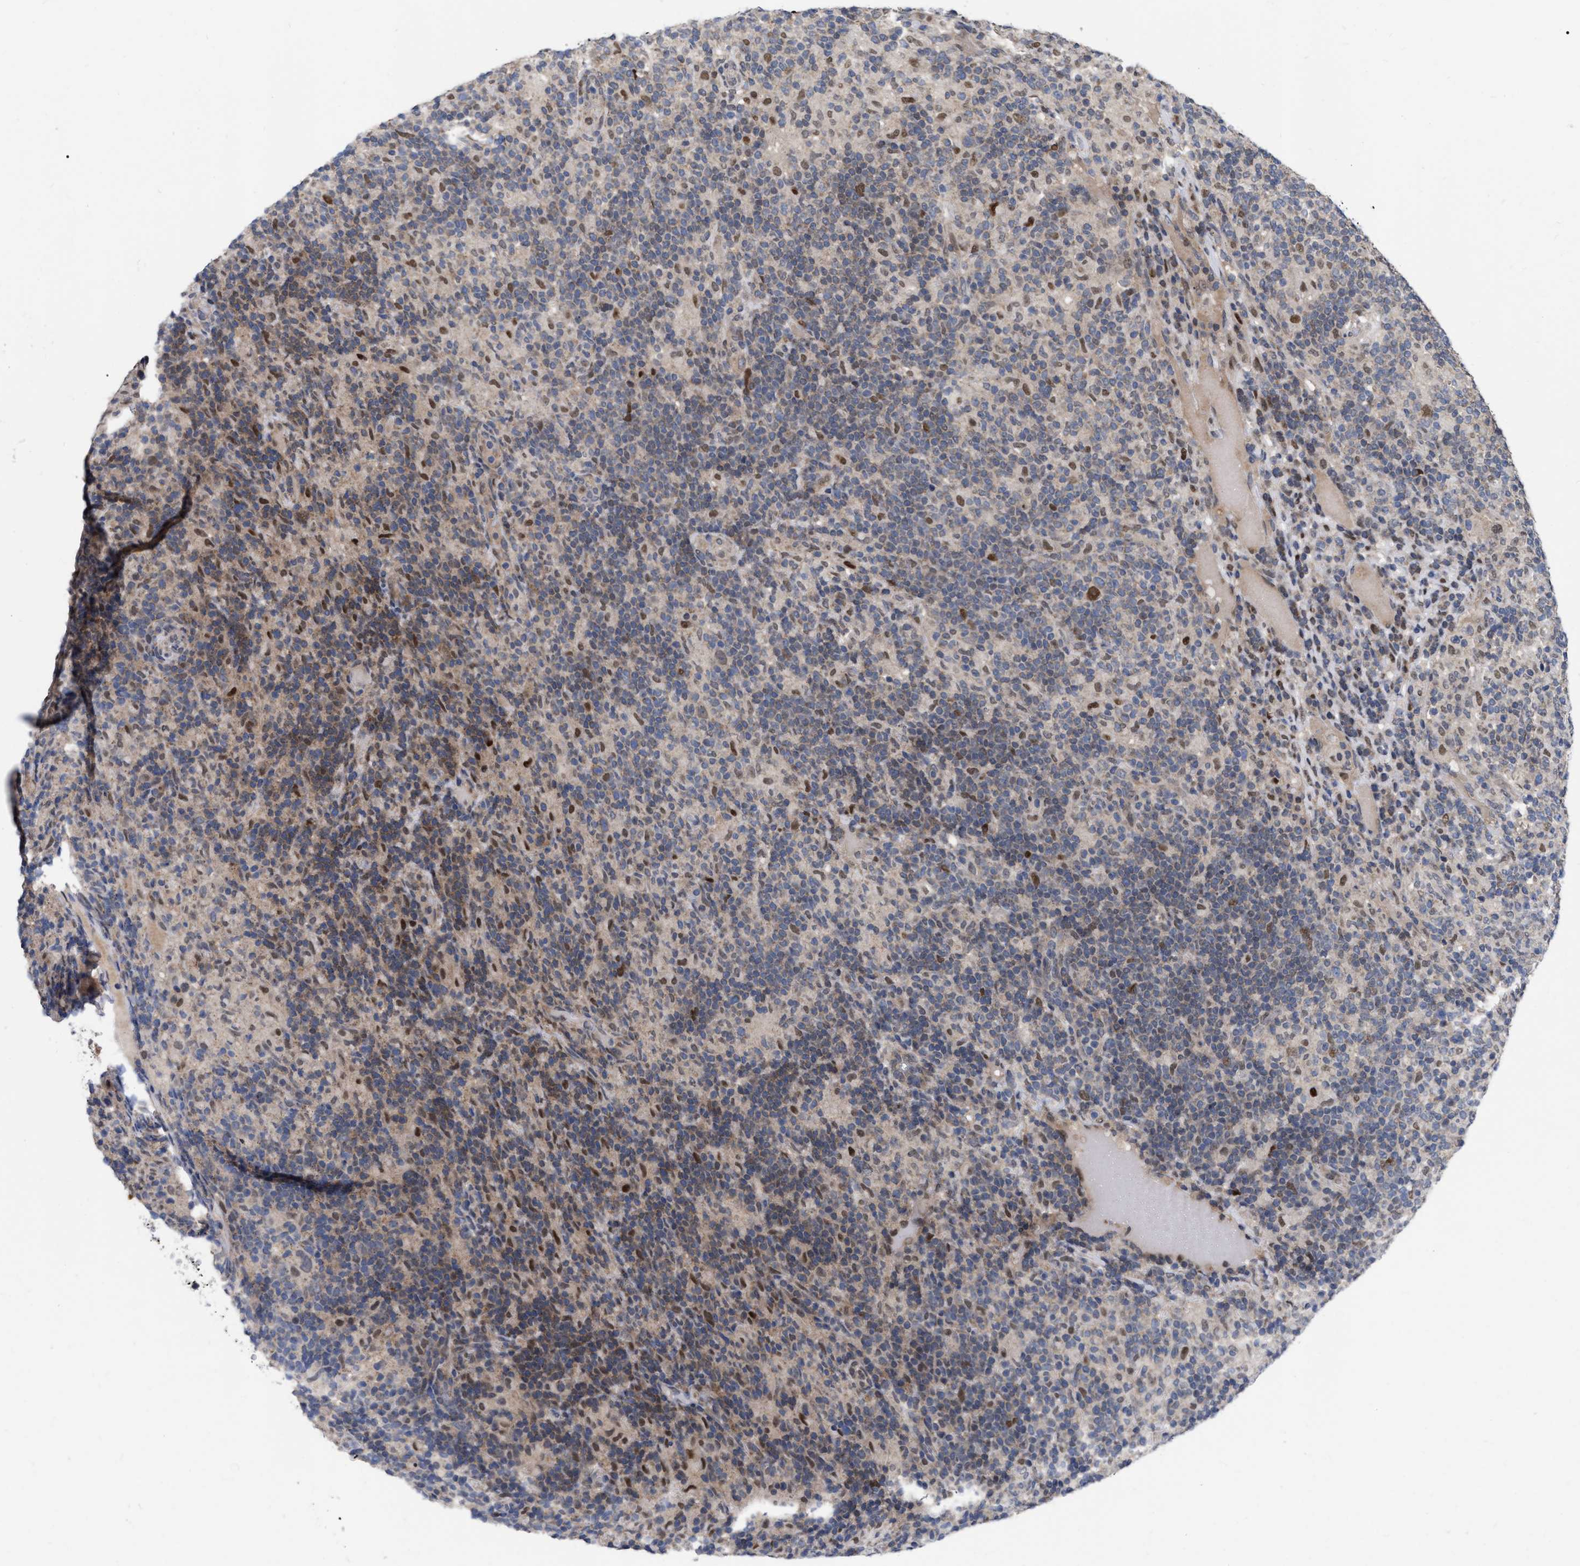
{"staining": {"intensity": "moderate", "quantity": "<25%", "location": "nuclear"}, "tissue": "lymphoma", "cell_type": "Tumor cells", "image_type": "cancer", "snomed": [{"axis": "morphology", "description": "Hodgkin's disease, NOS"}, {"axis": "topography", "description": "Lymph node"}], "caption": "This is a photomicrograph of immunohistochemistry staining of lymphoma, which shows moderate staining in the nuclear of tumor cells.", "gene": "MDM4", "patient": {"sex": "male", "age": 70}}